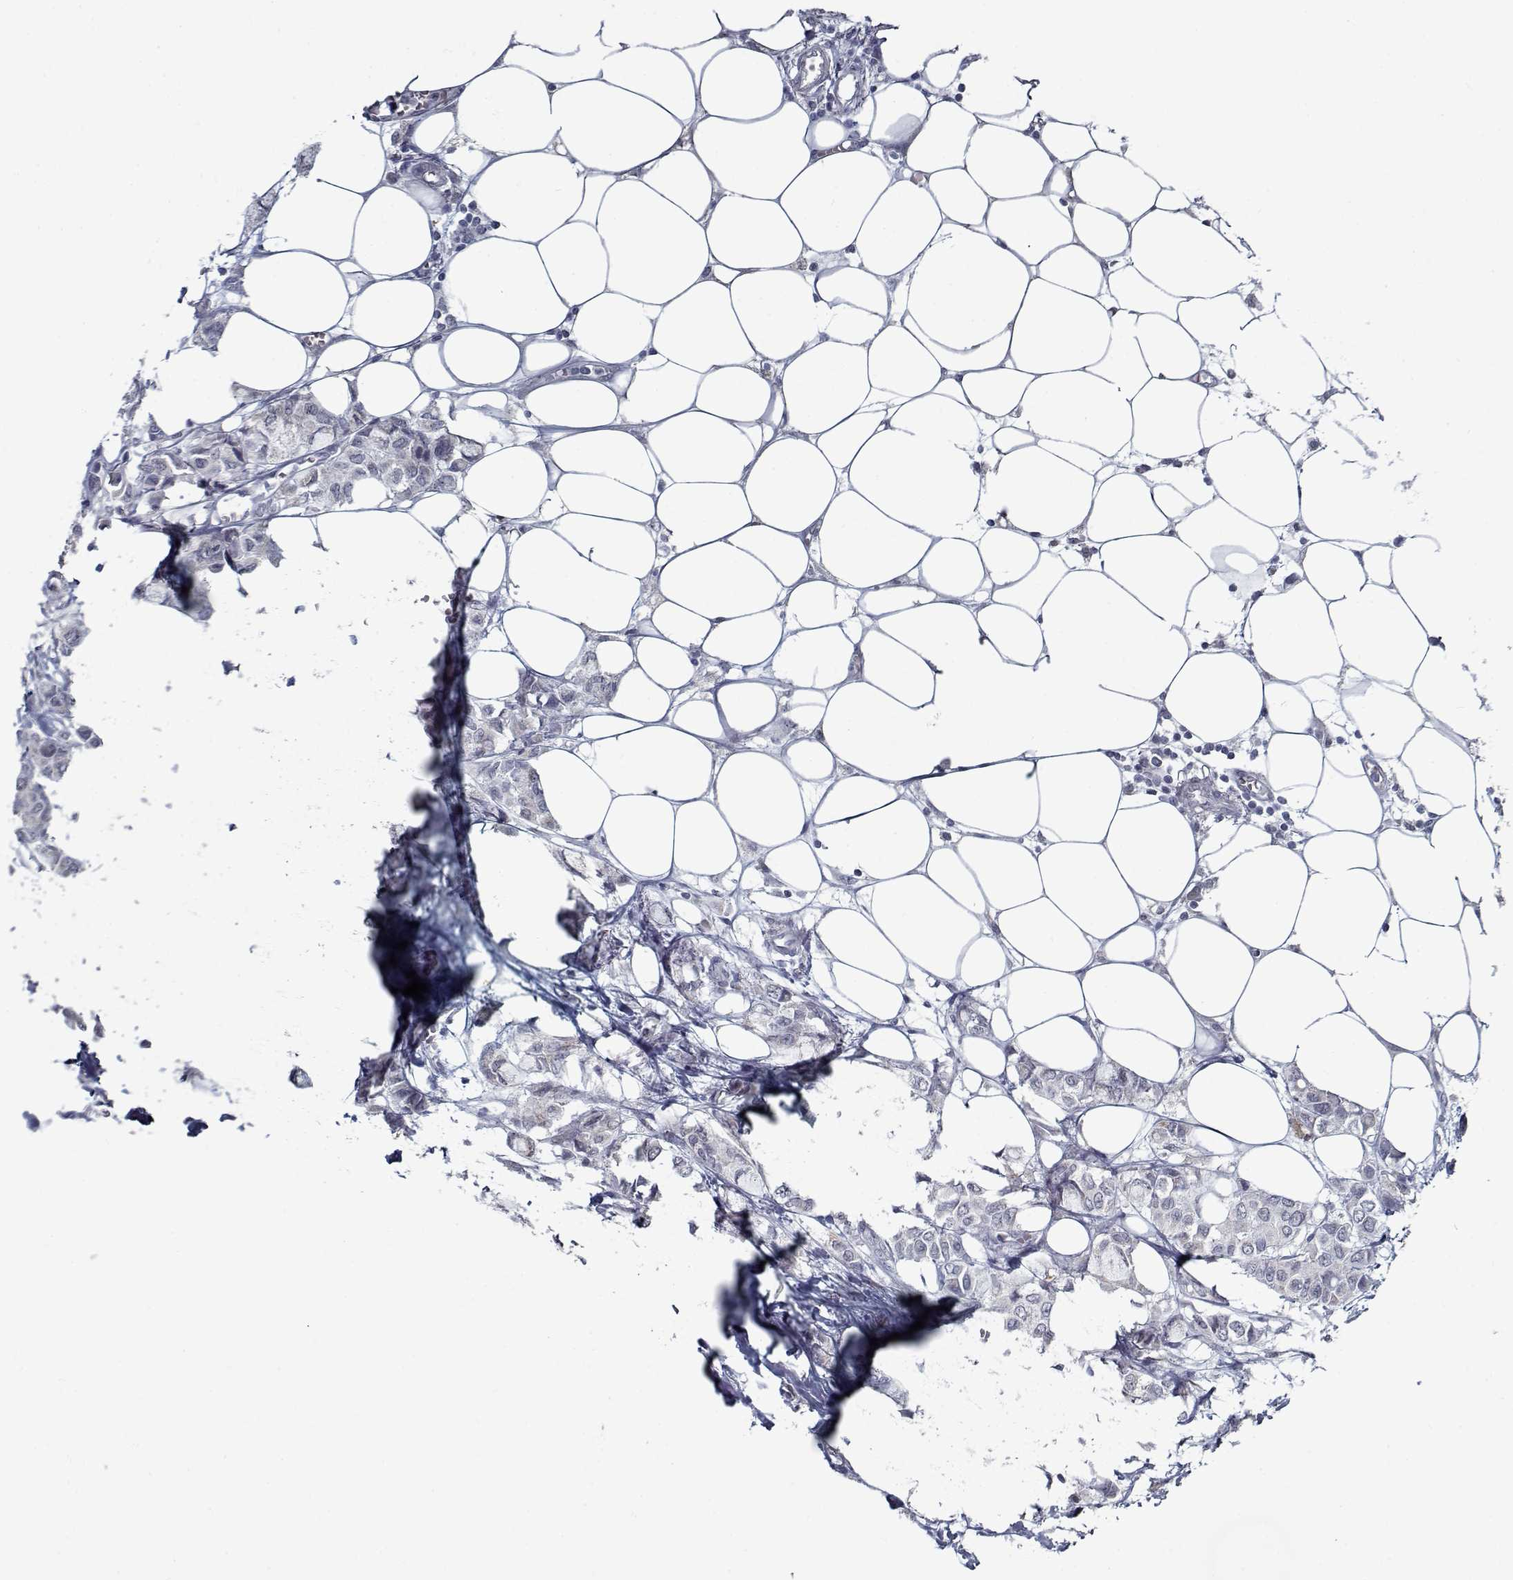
{"staining": {"intensity": "negative", "quantity": "none", "location": "none"}, "tissue": "breast cancer", "cell_type": "Tumor cells", "image_type": "cancer", "snomed": [{"axis": "morphology", "description": "Duct carcinoma"}, {"axis": "topography", "description": "Breast"}], "caption": "Immunohistochemistry of invasive ductal carcinoma (breast) reveals no positivity in tumor cells.", "gene": "SEC16B", "patient": {"sex": "female", "age": 85}}